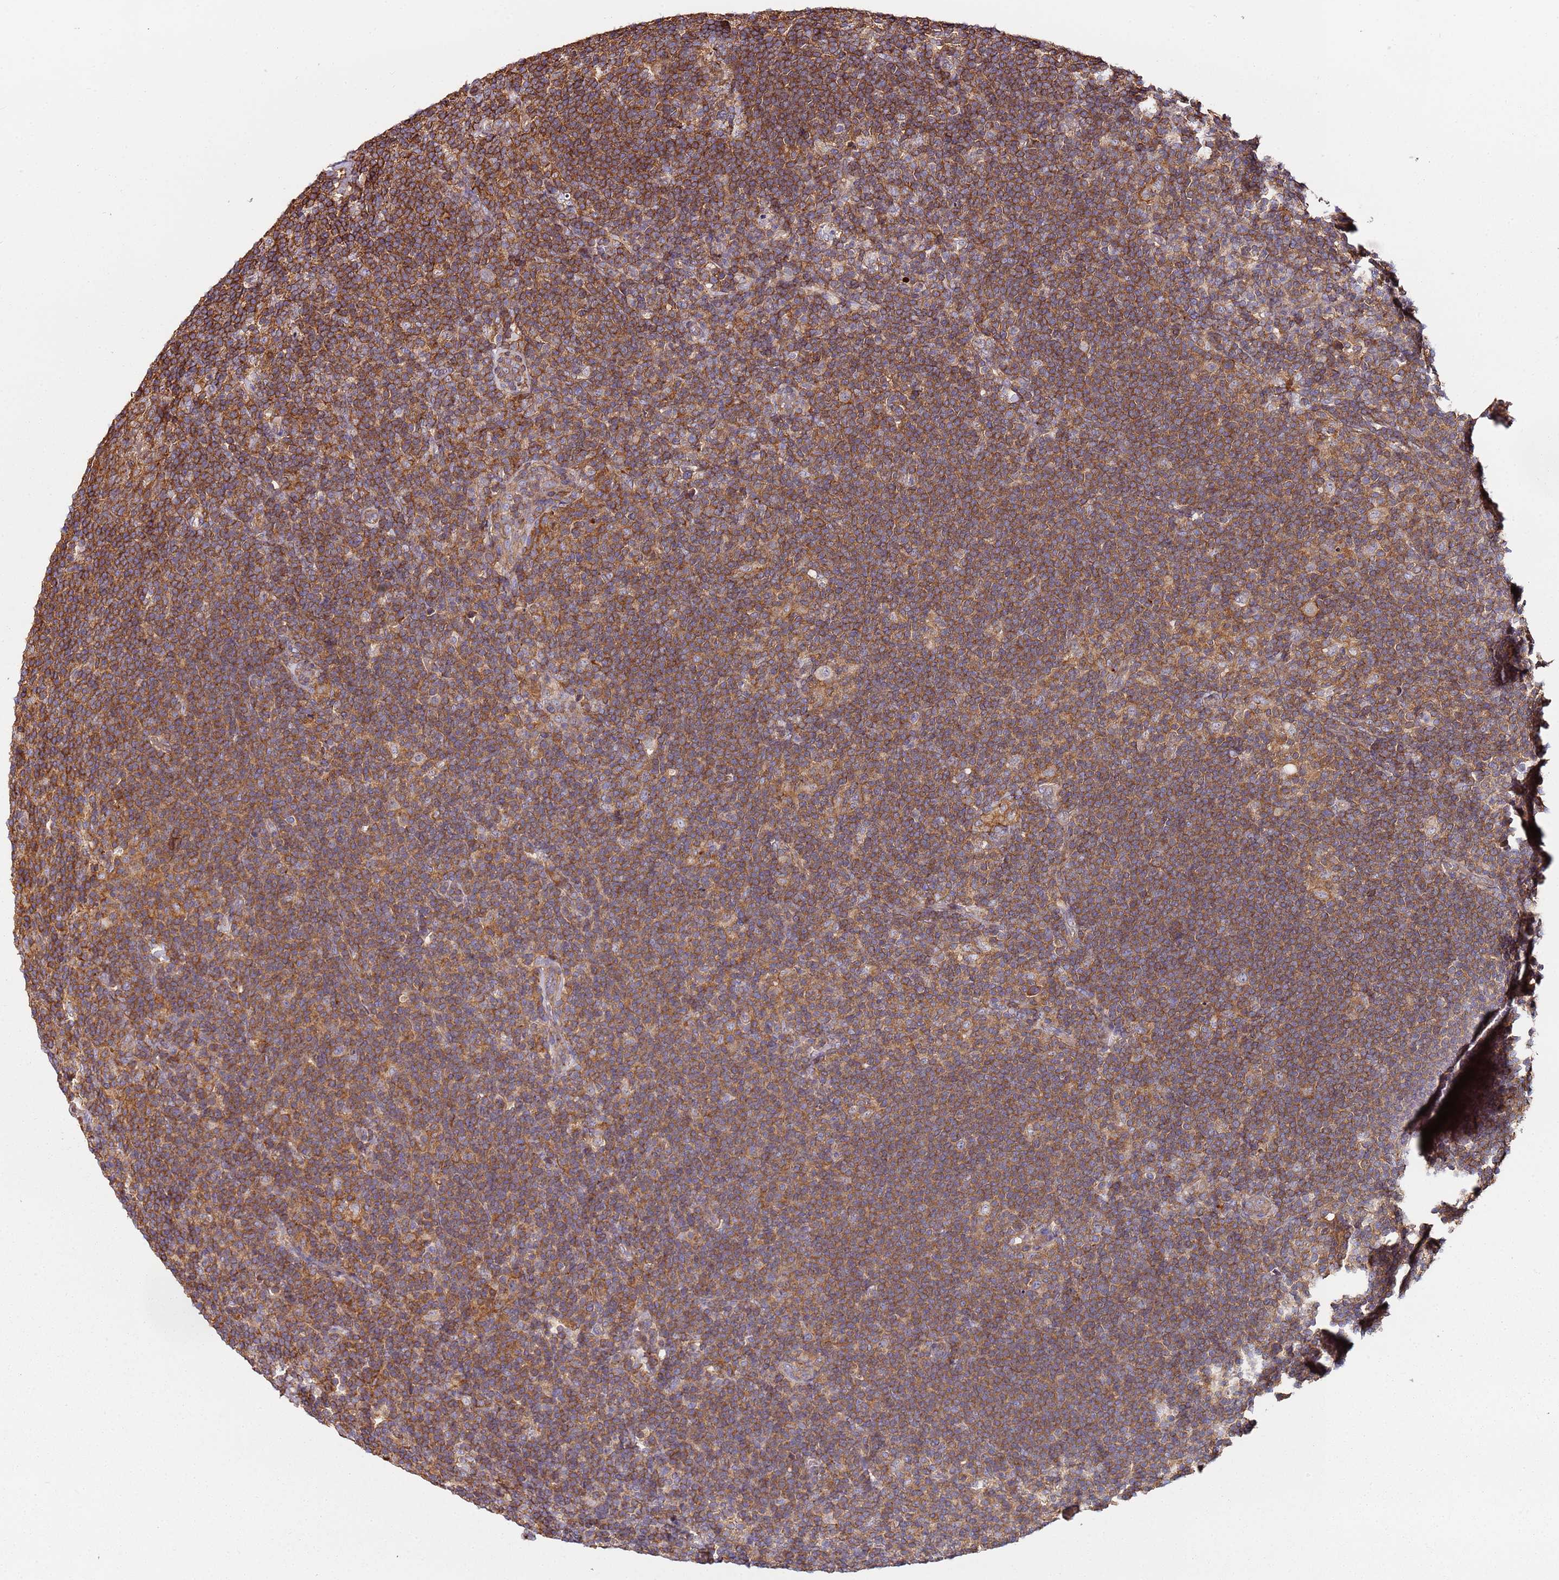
{"staining": {"intensity": "weak", "quantity": ">75%", "location": "cytoplasmic/membranous"}, "tissue": "lymphoma", "cell_type": "Tumor cells", "image_type": "cancer", "snomed": [{"axis": "morphology", "description": "Hodgkin's disease, NOS"}, {"axis": "topography", "description": "Lymph node"}], "caption": "The photomicrograph displays a brown stain indicating the presence of a protein in the cytoplasmic/membranous of tumor cells in Hodgkin's disease.", "gene": "CYP2U1", "patient": {"sex": "female", "age": 57}}